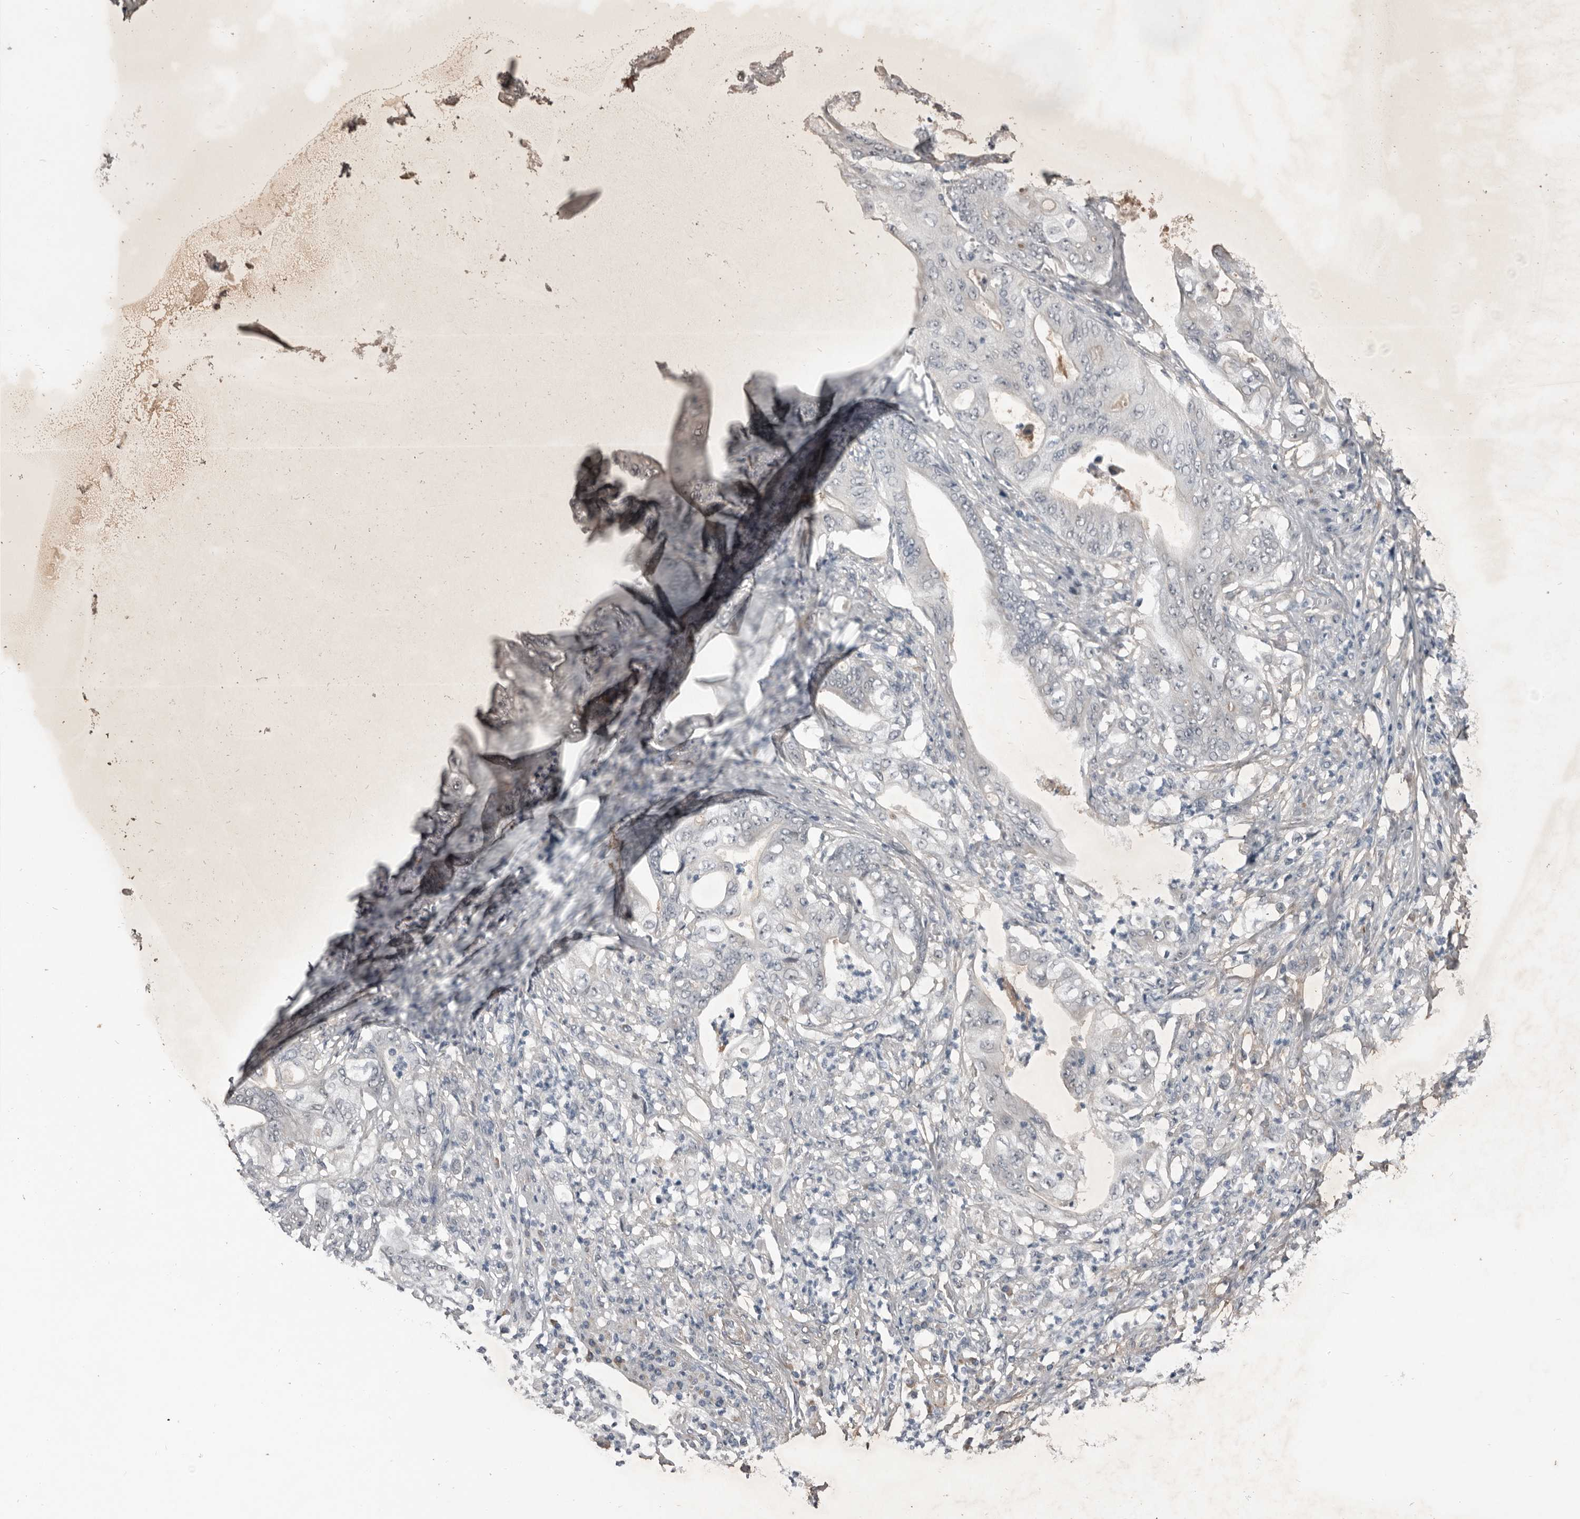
{"staining": {"intensity": "negative", "quantity": "none", "location": "none"}, "tissue": "stomach cancer", "cell_type": "Tumor cells", "image_type": "cancer", "snomed": [{"axis": "morphology", "description": "Adenocarcinoma, NOS"}, {"axis": "topography", "description": "Stomach"}], "caption": "Stomach adenocarcinoma was stained to show a protein in brown. There is no significant positivity in tumor cells.", "gene": "C1orf216", "patient": {"sex": "female", "age": 73}}